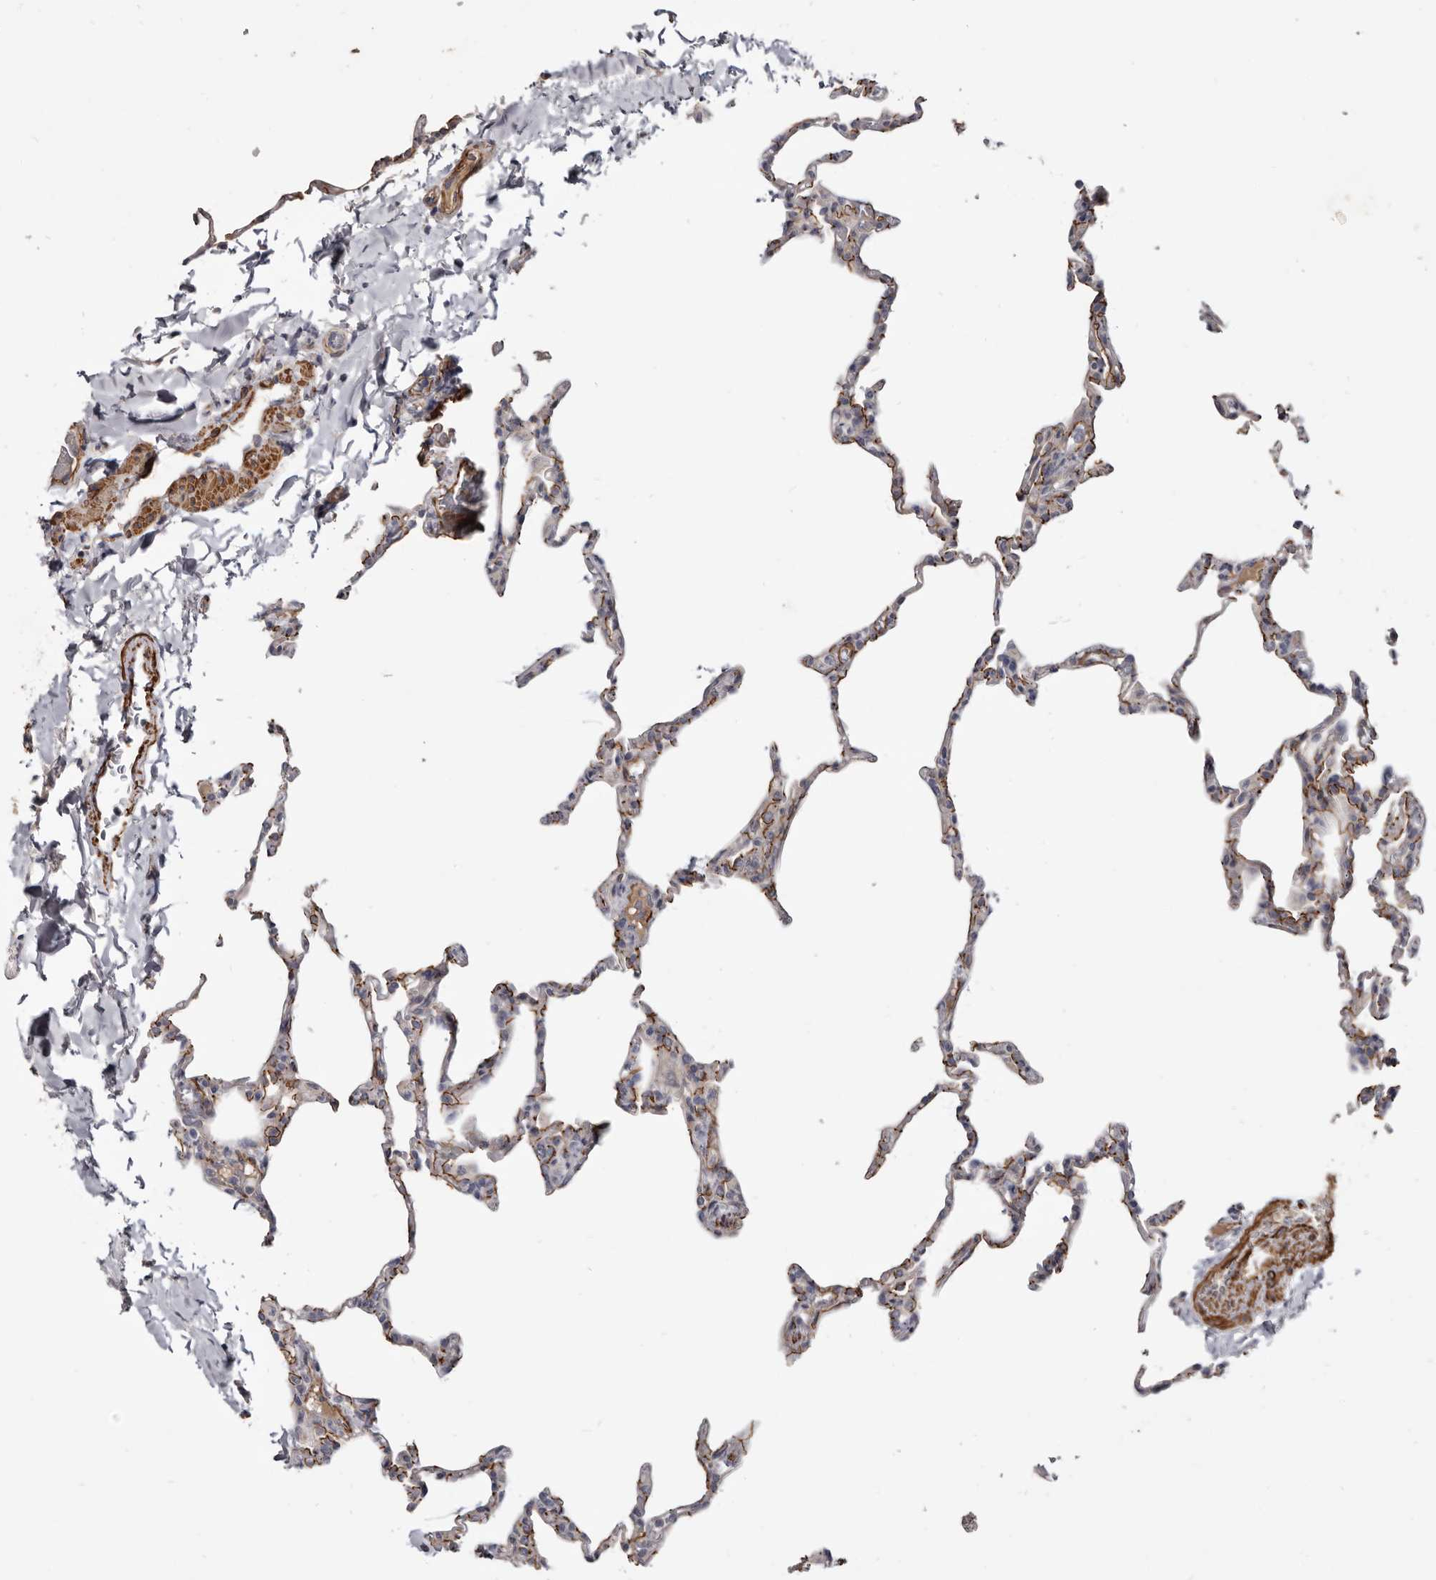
{"staining": {"intensity": "moderate", "quantity": "25%-75%", "location": "cytoplasmic/membranous"}, "tissue": "lung", "cell_type": "Alveolar cells", "image_type": "normal", "snomed": [{"axis": "morphology", "description": "Normal tissue, NOS"}, {"axis": "topography", "description": "Lung"}], "caption": "Moderate cytoplasmic/membranous staining is present in approximately 25%-75% of alveolar cells in normal lung. (DAB = brown stain, brightfield microscopy at high magnification).", "gene": "CGN", "patient": {"sex": "male", "age": 20}}